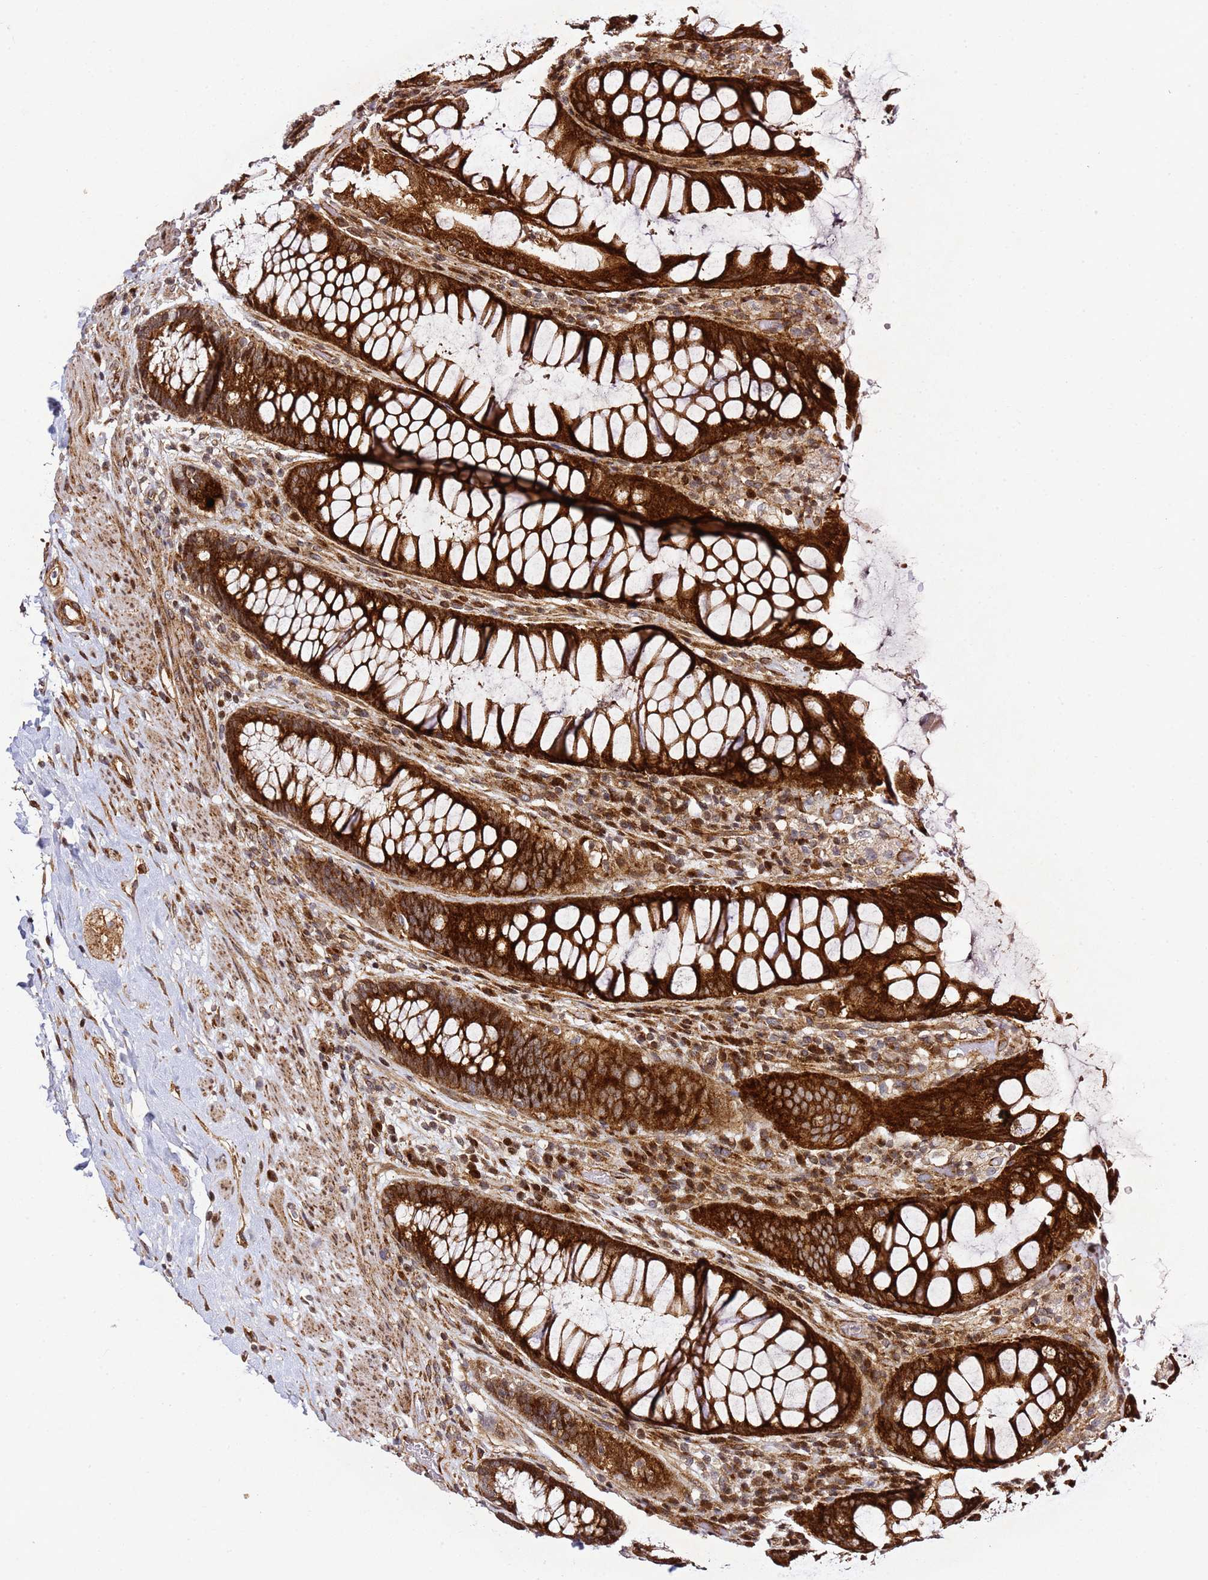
{"staining": {"intensity": "strong", "quantity": ">75%", "location": "cytoplasmic/membranous"}, "tissue": "rectum", "cell_type": "Glandular cells", "image_type": "normal", "snomed": [{"axis": "morphology", "description": "Normal tissue, NOS"}, {"axis": "topography", "description": "Rectum"}], "caption": "Strong cytoplasmic/membranous positivity is identified in approximately >75% of glandular cells in normal rectum. (DAB (3,3'-diaminobenzidine) IHC, brown staining for protein, blue staining for nuclei).", "gene": "ZNF296", "patient": {"sex": "male", "age": 64}}